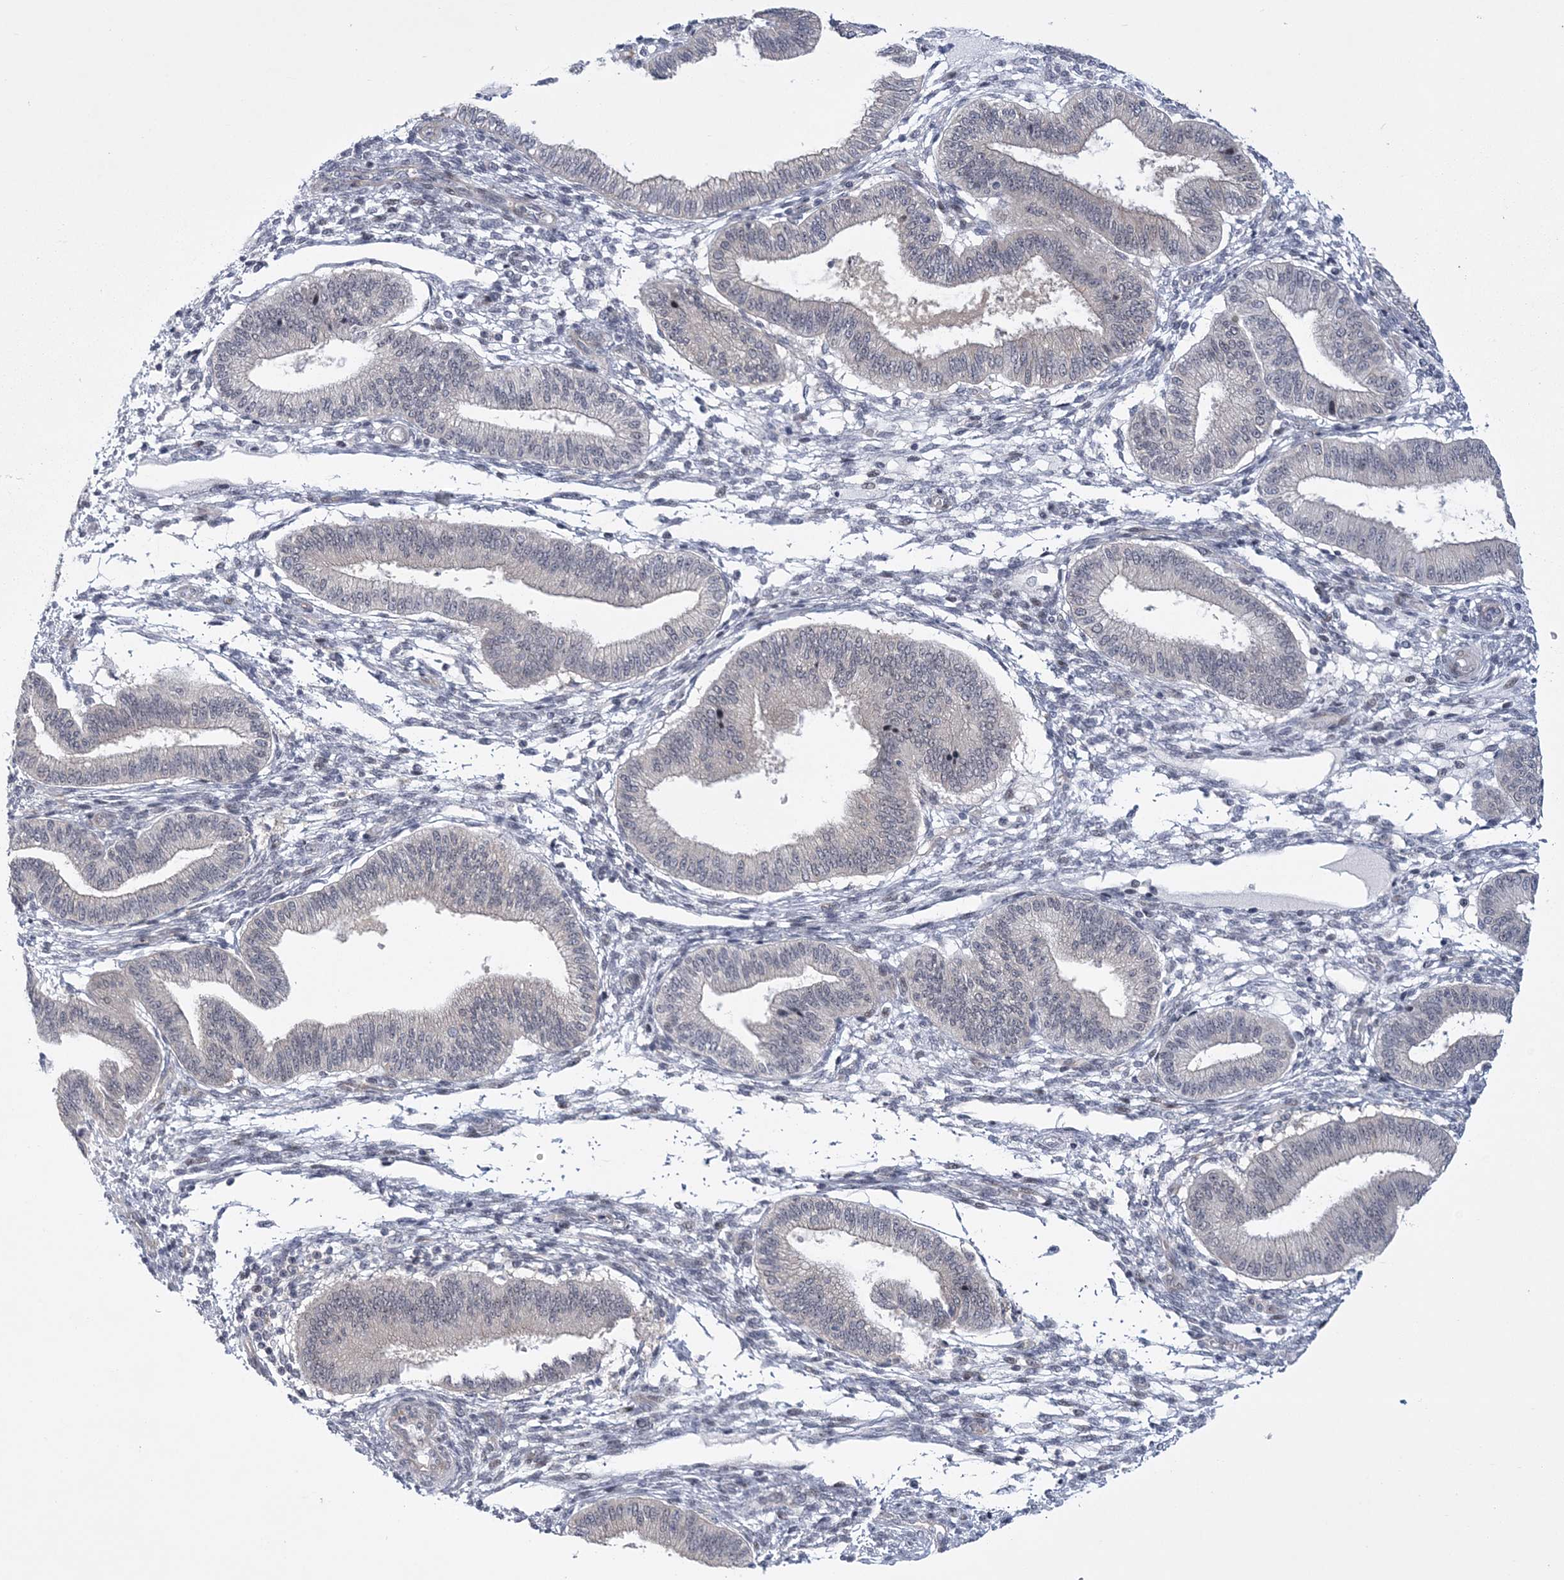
{"staining": {"intensity": "negative", "quantity": "none", "location": "none"}, "tissue": "endometrium", "cell_type": "Cells in endometrial stroma", "image_type": "normal", "snomed": [{"axis": "morphology", "description": "Normal tissue, NOS"}, {"axis": "topography", "description": "Endometrium"}], "caption": "Immunohistochemistry photomicrograph of unremarkable human endometrium stained for a protein (brown), which shows no staining in cells in endometrial stroma. (Immunohistochemistry, brightfield microscopy, high magnification).", "gene": "HOMEZ", "patient": {"sex": "female", "age": 39}}